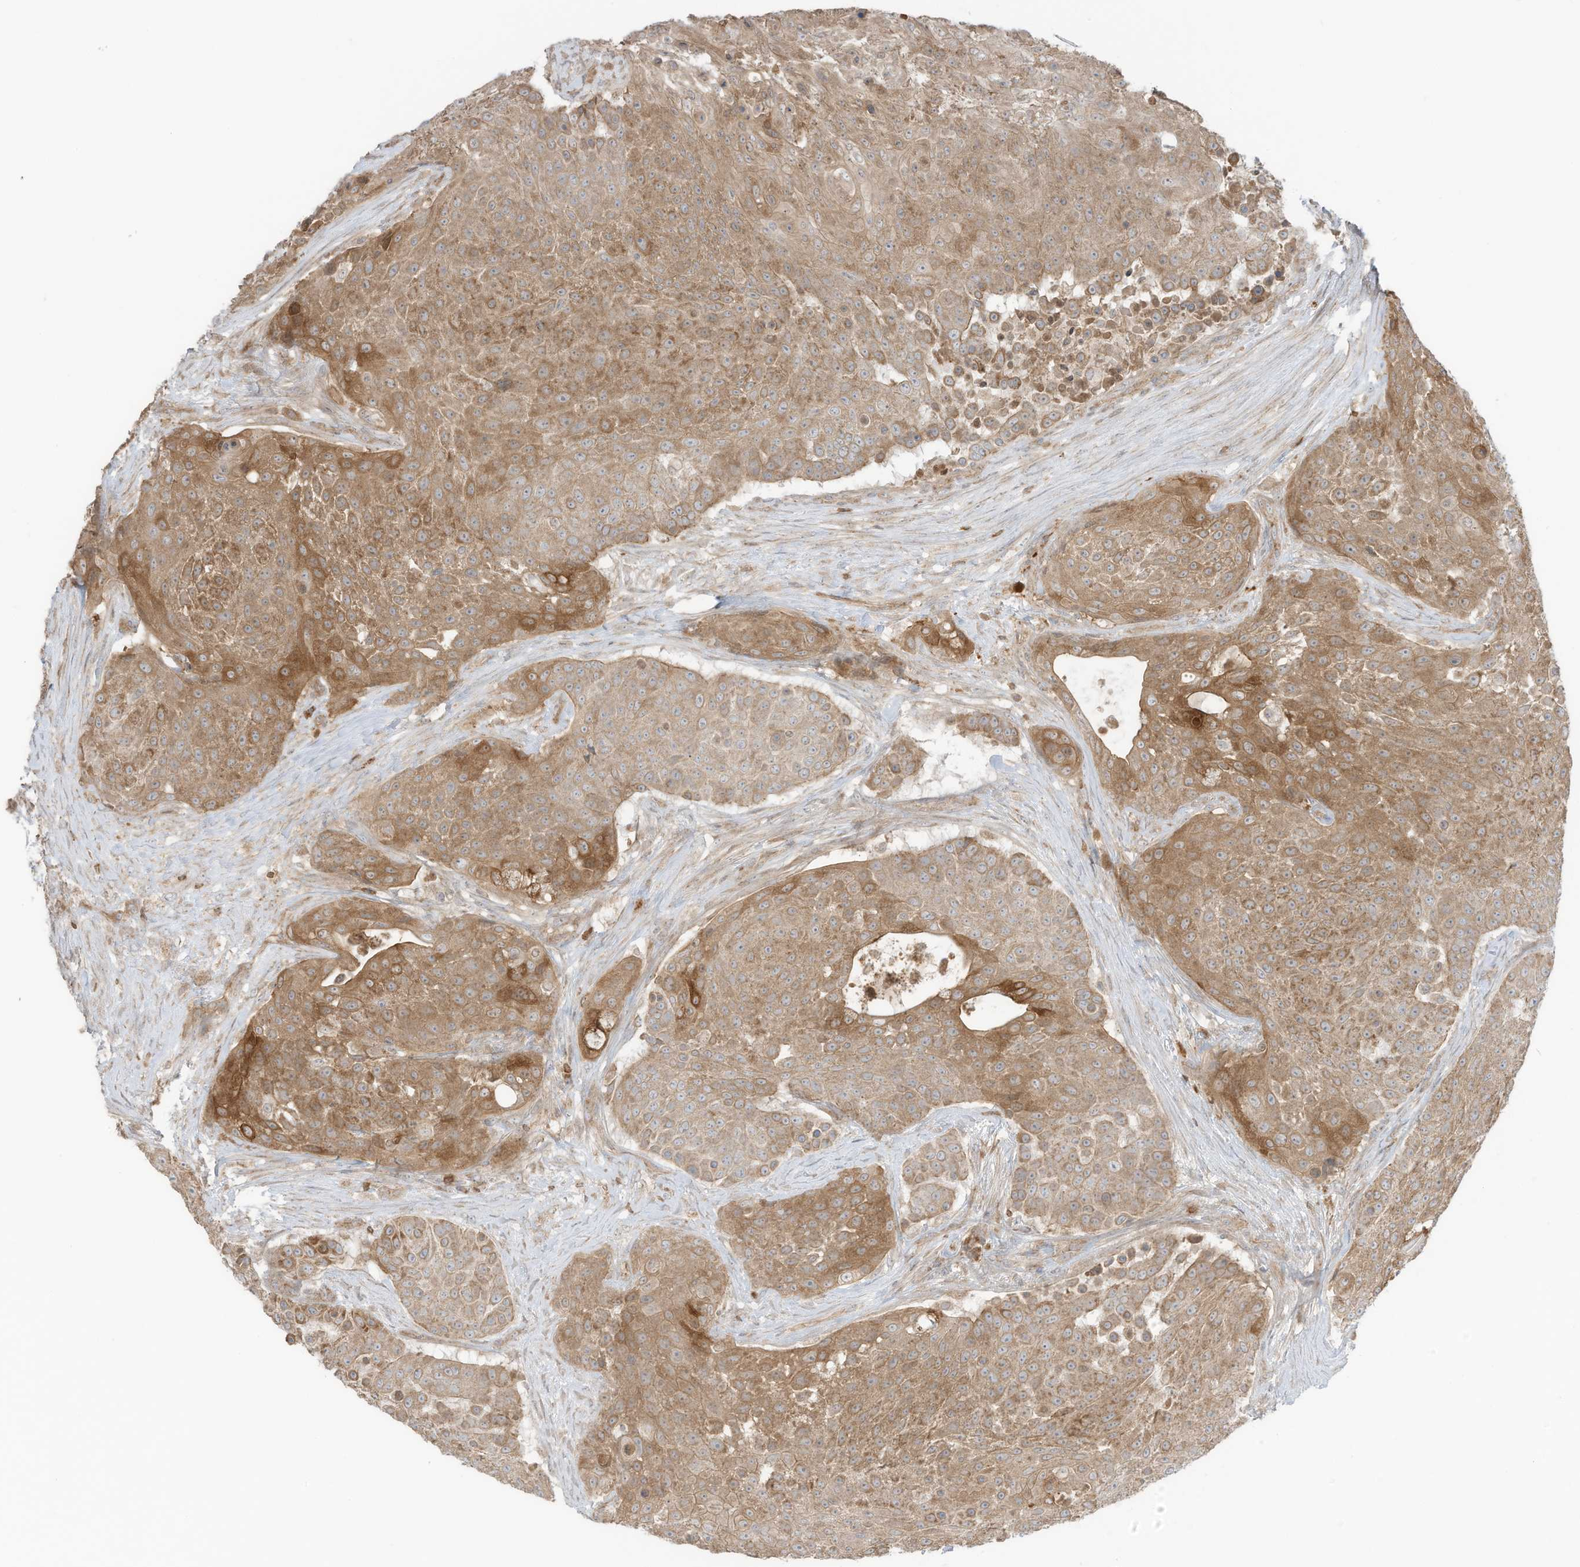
{"staining": {"intensity": "moderate", "quantity": ">75%", "location": "cytoplasmic/membranous"}, "tissue": "urothelial cancer", "cell_type": "Tumor cells", "image_type": "cancer", "snomed": [{"axis": "morphology", "description": "Urothelial carcinoma, High grade"}, {"axis": "topography", "description": "Urinary bladder"}], "caption": "High-grade urothelial carcinoma tissue reveals moderate cytoplasmic/membranous expression in approximately >75% of tumor cells Nuclei are stained in blue.", "gene": "SLC25A12", "patient": {"sex": "female", "age": 63}}